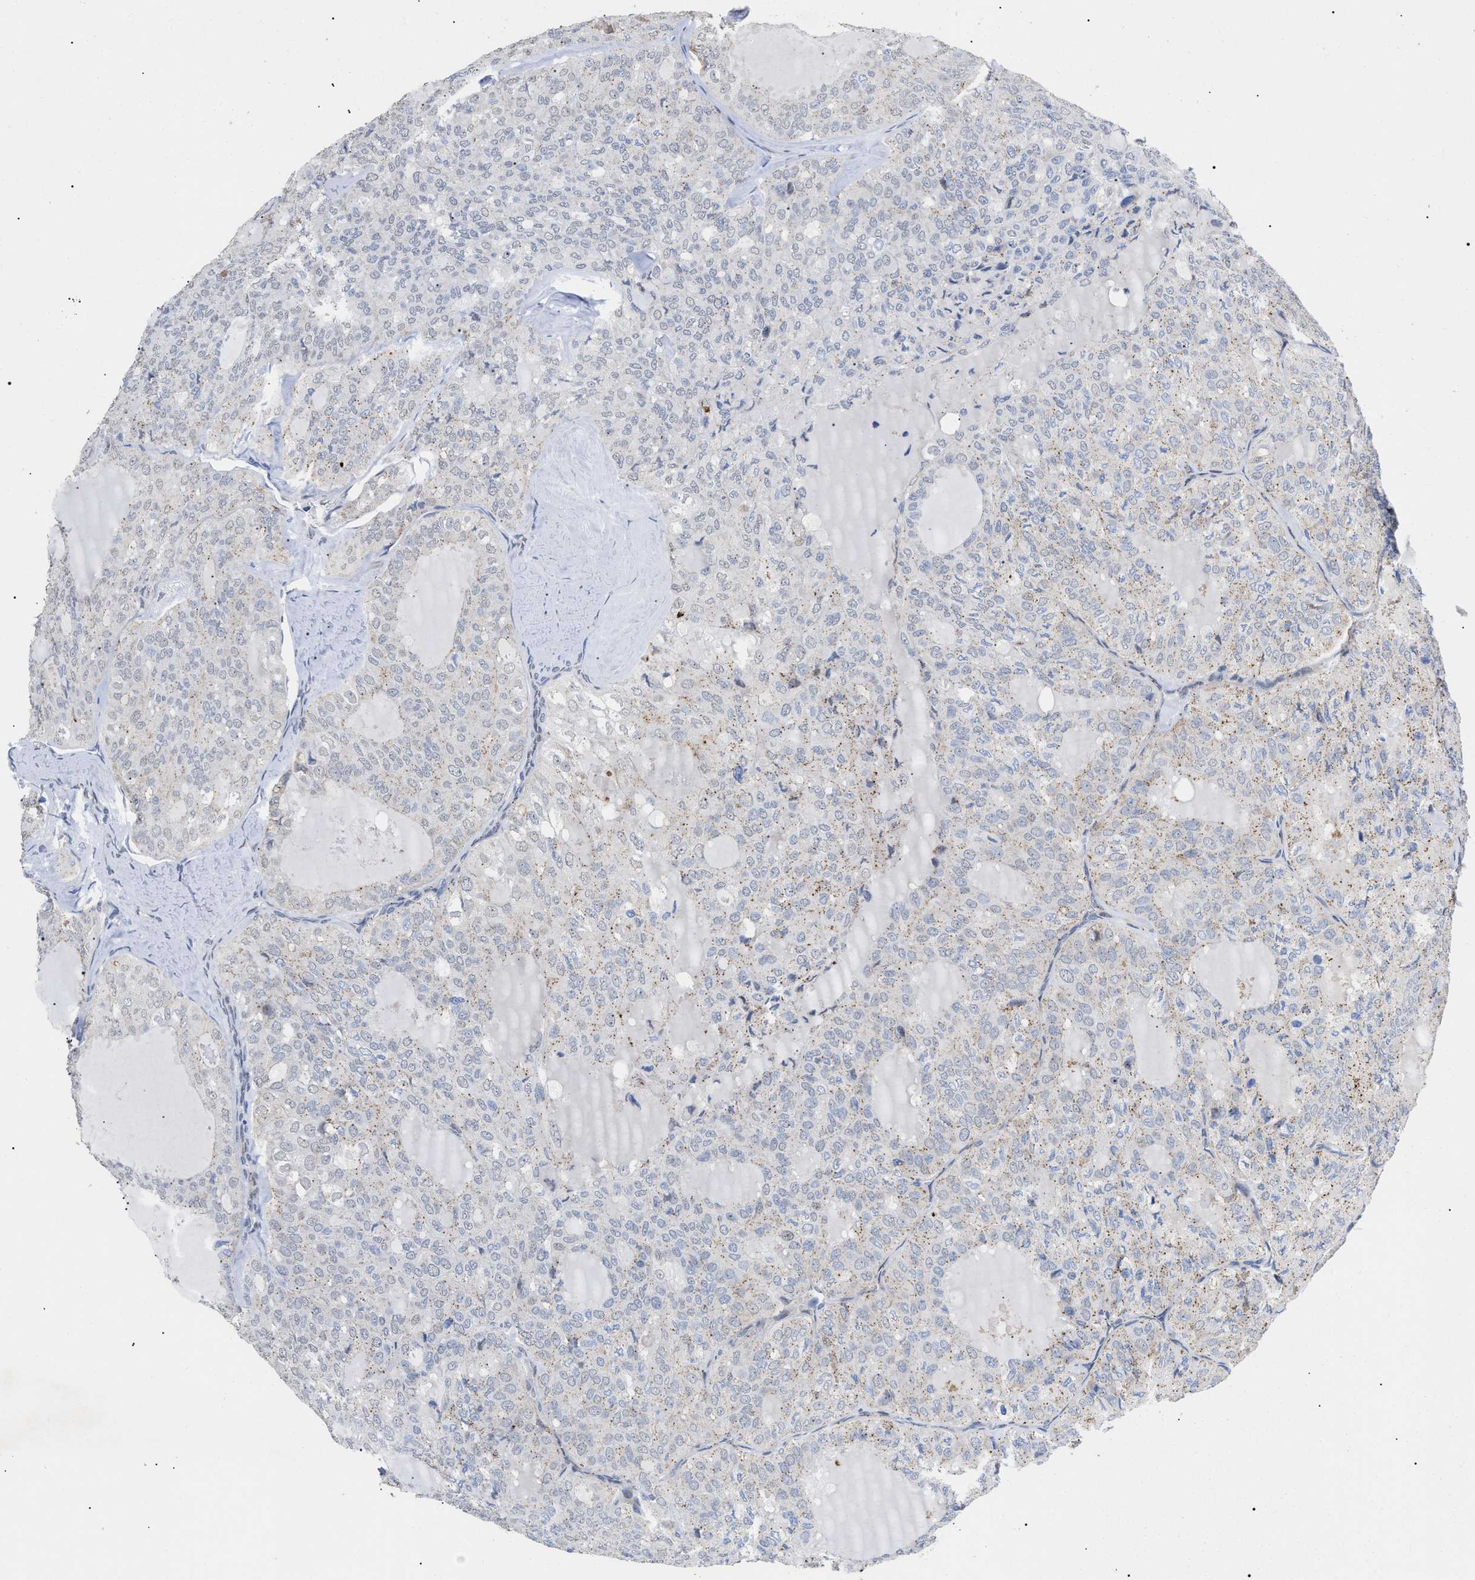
{"staining": {"intensity": "negative", "quantity": "none", "location": "none"}, "tissue": "thyroid cancer", "cell_type": "Tumor cells", "image_type": "cancer", "snomed": [{"axis": "morphology", "description": "Follicular adenoma carcinoma, NOS"}, {"axis": "topography", "description": "Thyroid gland"}], "caption": "Tumor cells are negative for brown protein staining in thyroid follicular adenoma carcinoma.", "gene": "SFXN5", "patient": {"sex": "male", "age": 75}}